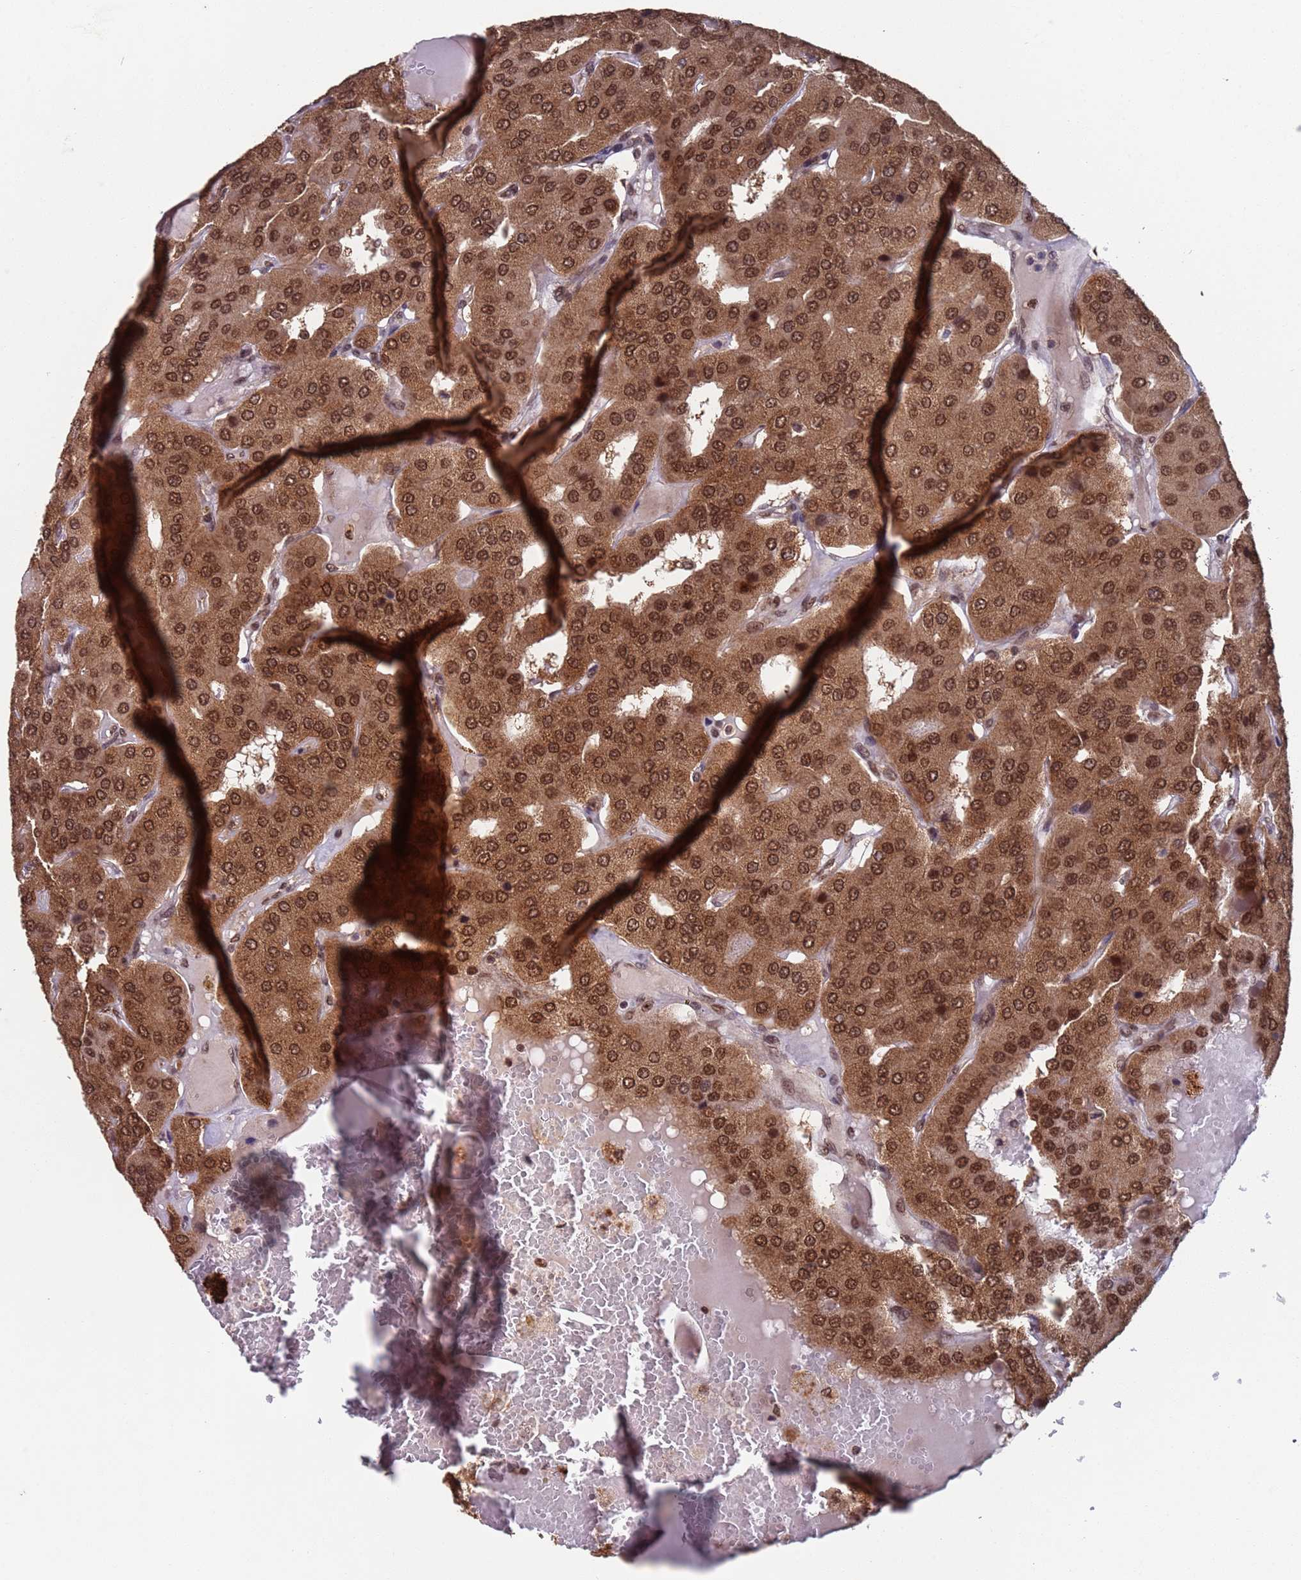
{"staining": {"intensity": "moderate", "quantity": ">75%", "location": "cytoplasmic/membranous,nuclear"}, "tissue": "parathyroid gland", "cell_type": "Glandular cells", "image_type": "normal", "snomed": [{"axis": "morphology", "description": "Normal tissue, NOS"}, {"axis": "morphology", "description": "Adenoma, NOS"}, {"axis": "topography", "description": "Parathyroid gland"}], "caption": "Parathyroid gland stained for a protein exhibits moderate cytoplasmic/membranous,nuclear positivity in glandular cells. The protein of interest is stained brown, and the nuclei are stained in blue (DAB IHC with brightfield microscopy, high magnification).", "gene": "FUBP3", "patient": {"sex": "female", "age": 86}}